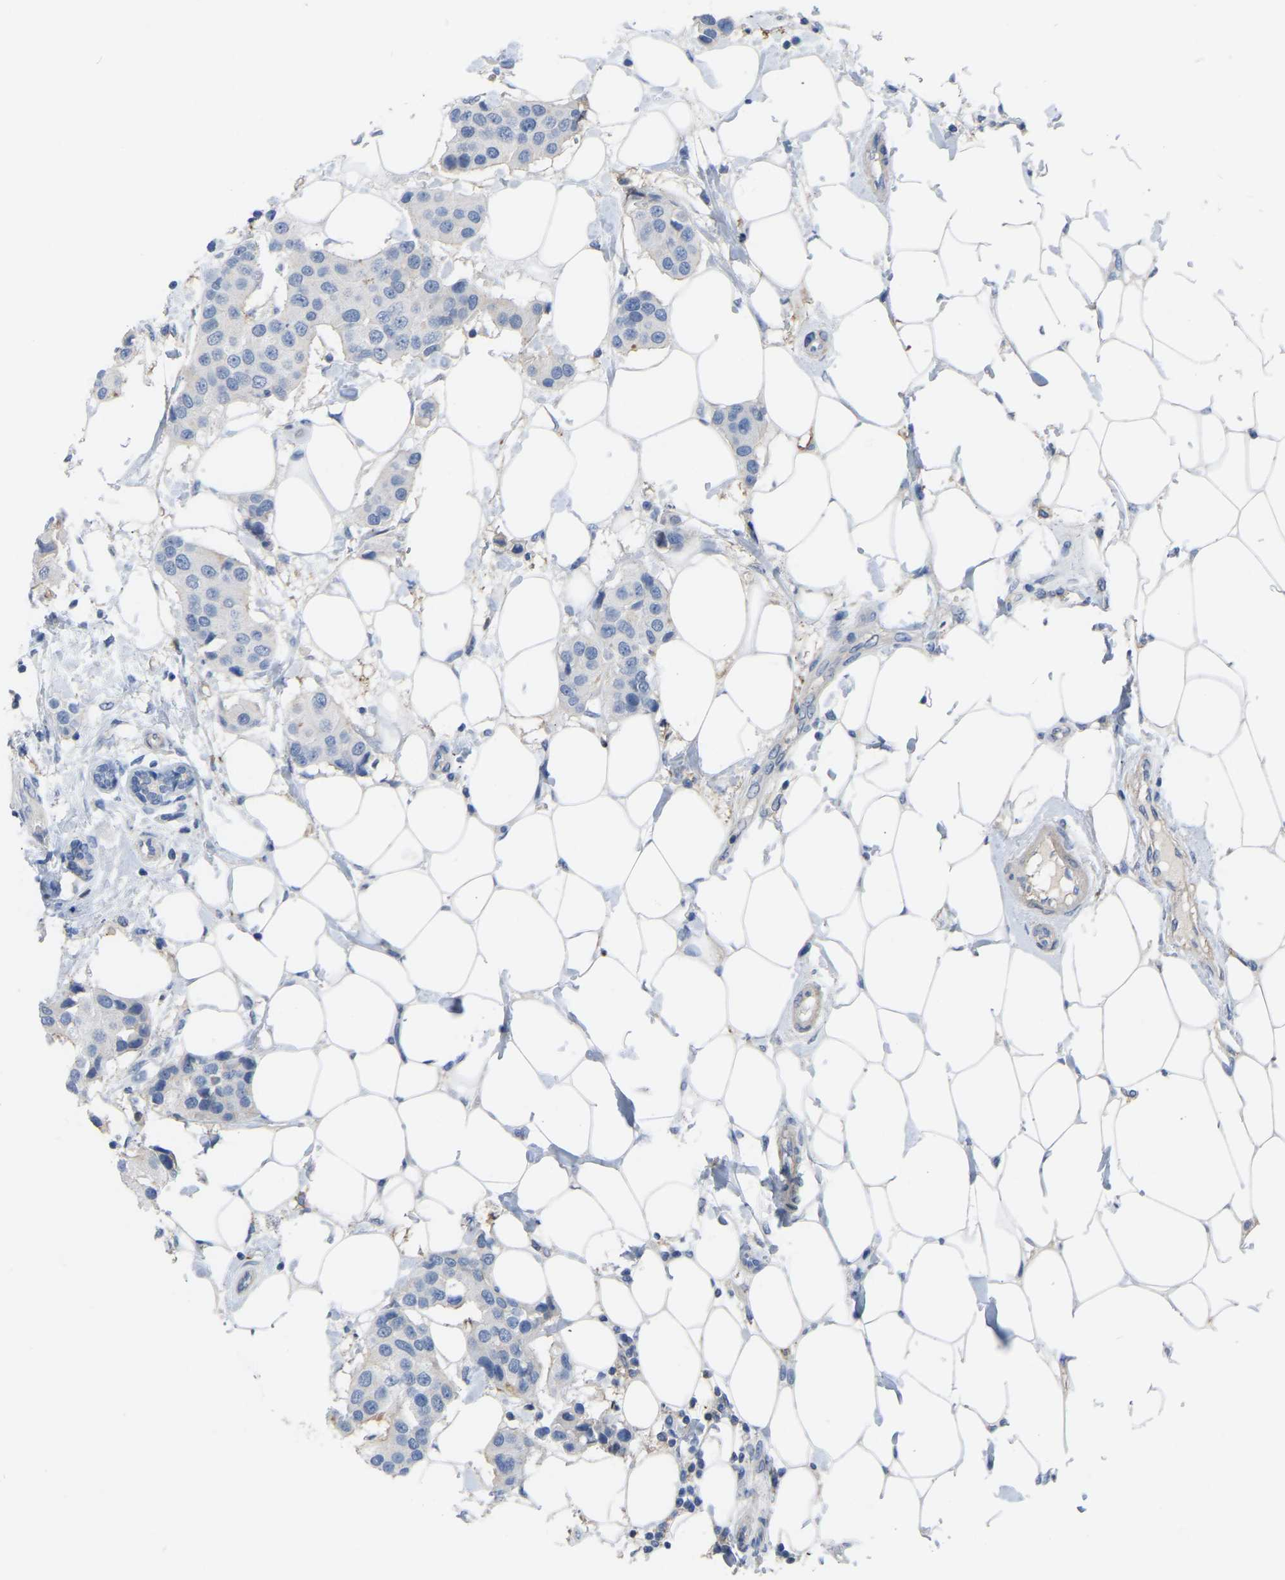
{"staining": {"intensity": "negative", "quantity": "none", "location": "none"}, "tissue": "breast cancer", "cell_type": "Tumor cells", "image_type": "cancer", "snomed": [{"axis": "morphology", "description": "Normal tissue, NOS"}, {"axis": "morphology", "description": "Duct carcinoma"}, {"axis": "topography", "description": "Breast"}], "caption": "Tumor cells show no significant protein expression in breast cancer (infiltrating ductal carcinoma).", "gene": "ZNF449", "patient": {"sex": "female", "age": 39}}